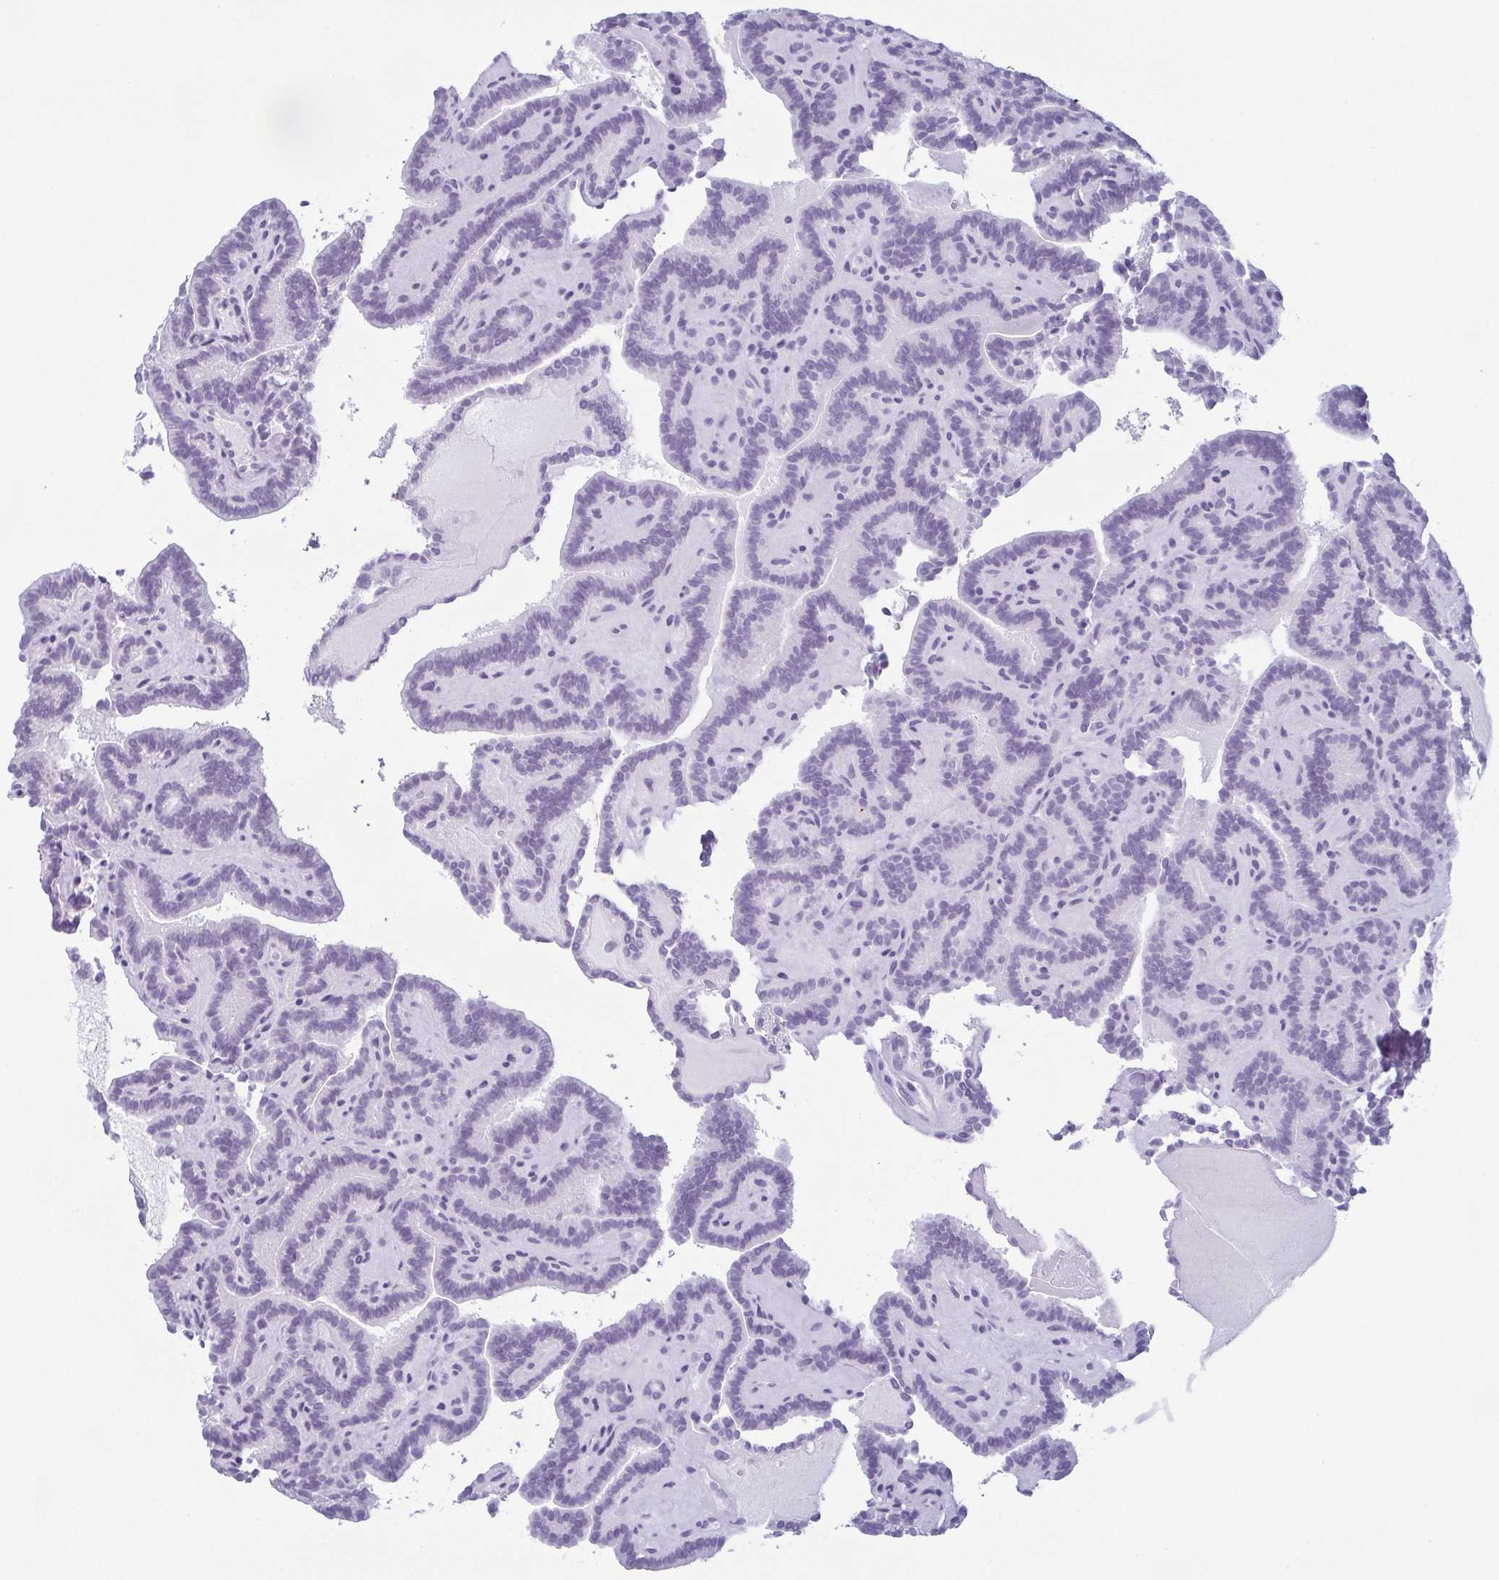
{"staining": {"intensity": "negative", "quantity": "none", "location": "none"}, "tissue": "thyroid cancer", "cell_type": "Tumor cells", "image_type": "cancer", "snomed": [{"axis": "morphology", "description": "Papillary adenocarcinoma, NOS"}, {"axis": "topography", "description": "Thyroid gland"}], "caption": "Thyroid cancer (papillary adenocarcinoma) was stained to show a protein in brown. There is no significant positivity in tumor cells. (IHC, brightfield microscopy, high magnification).", "gene": "KRT78", "patient": {"sex": "female", "age": 21}}